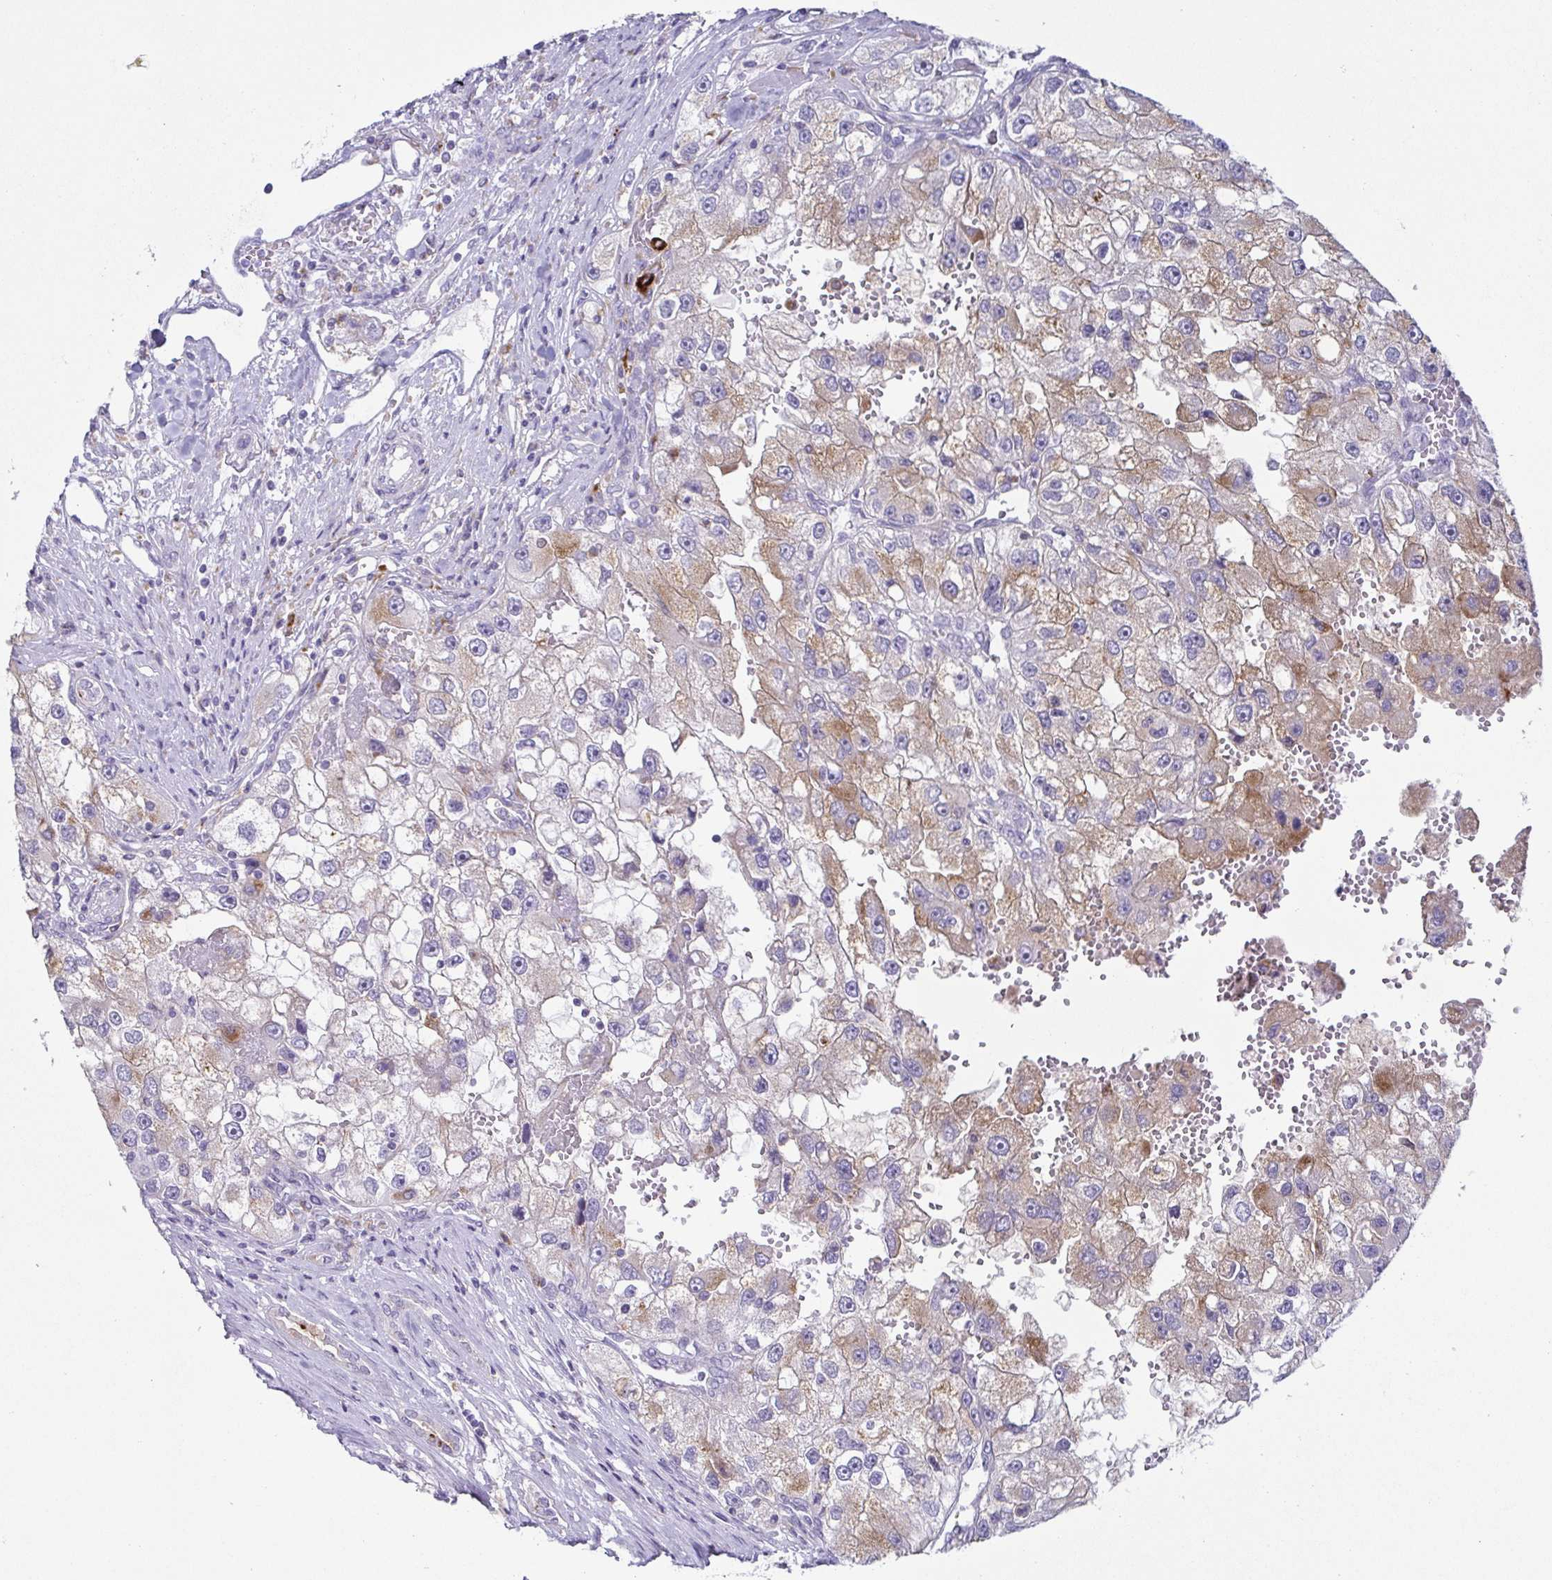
{"staining": {"intensity": "weak", "quantity": "25%-75%", "location": "cytoplasmic/membranous"}, "tissue": "renal cancer", "cell_type": "Tumor cells", "image_type": "cancer", "snomed": [{"axis": "morphology", "description": "Adenocarcinoma, NOS"}, {"axis": "topography", "description": "Kidney"}], "caption": "Human adenocarcinoma (renal) stained with a protein marker displays weak staining in tumor cells.", "gene": "ATP6V1G2", "patient": {"sex": "male", "age": 63}}